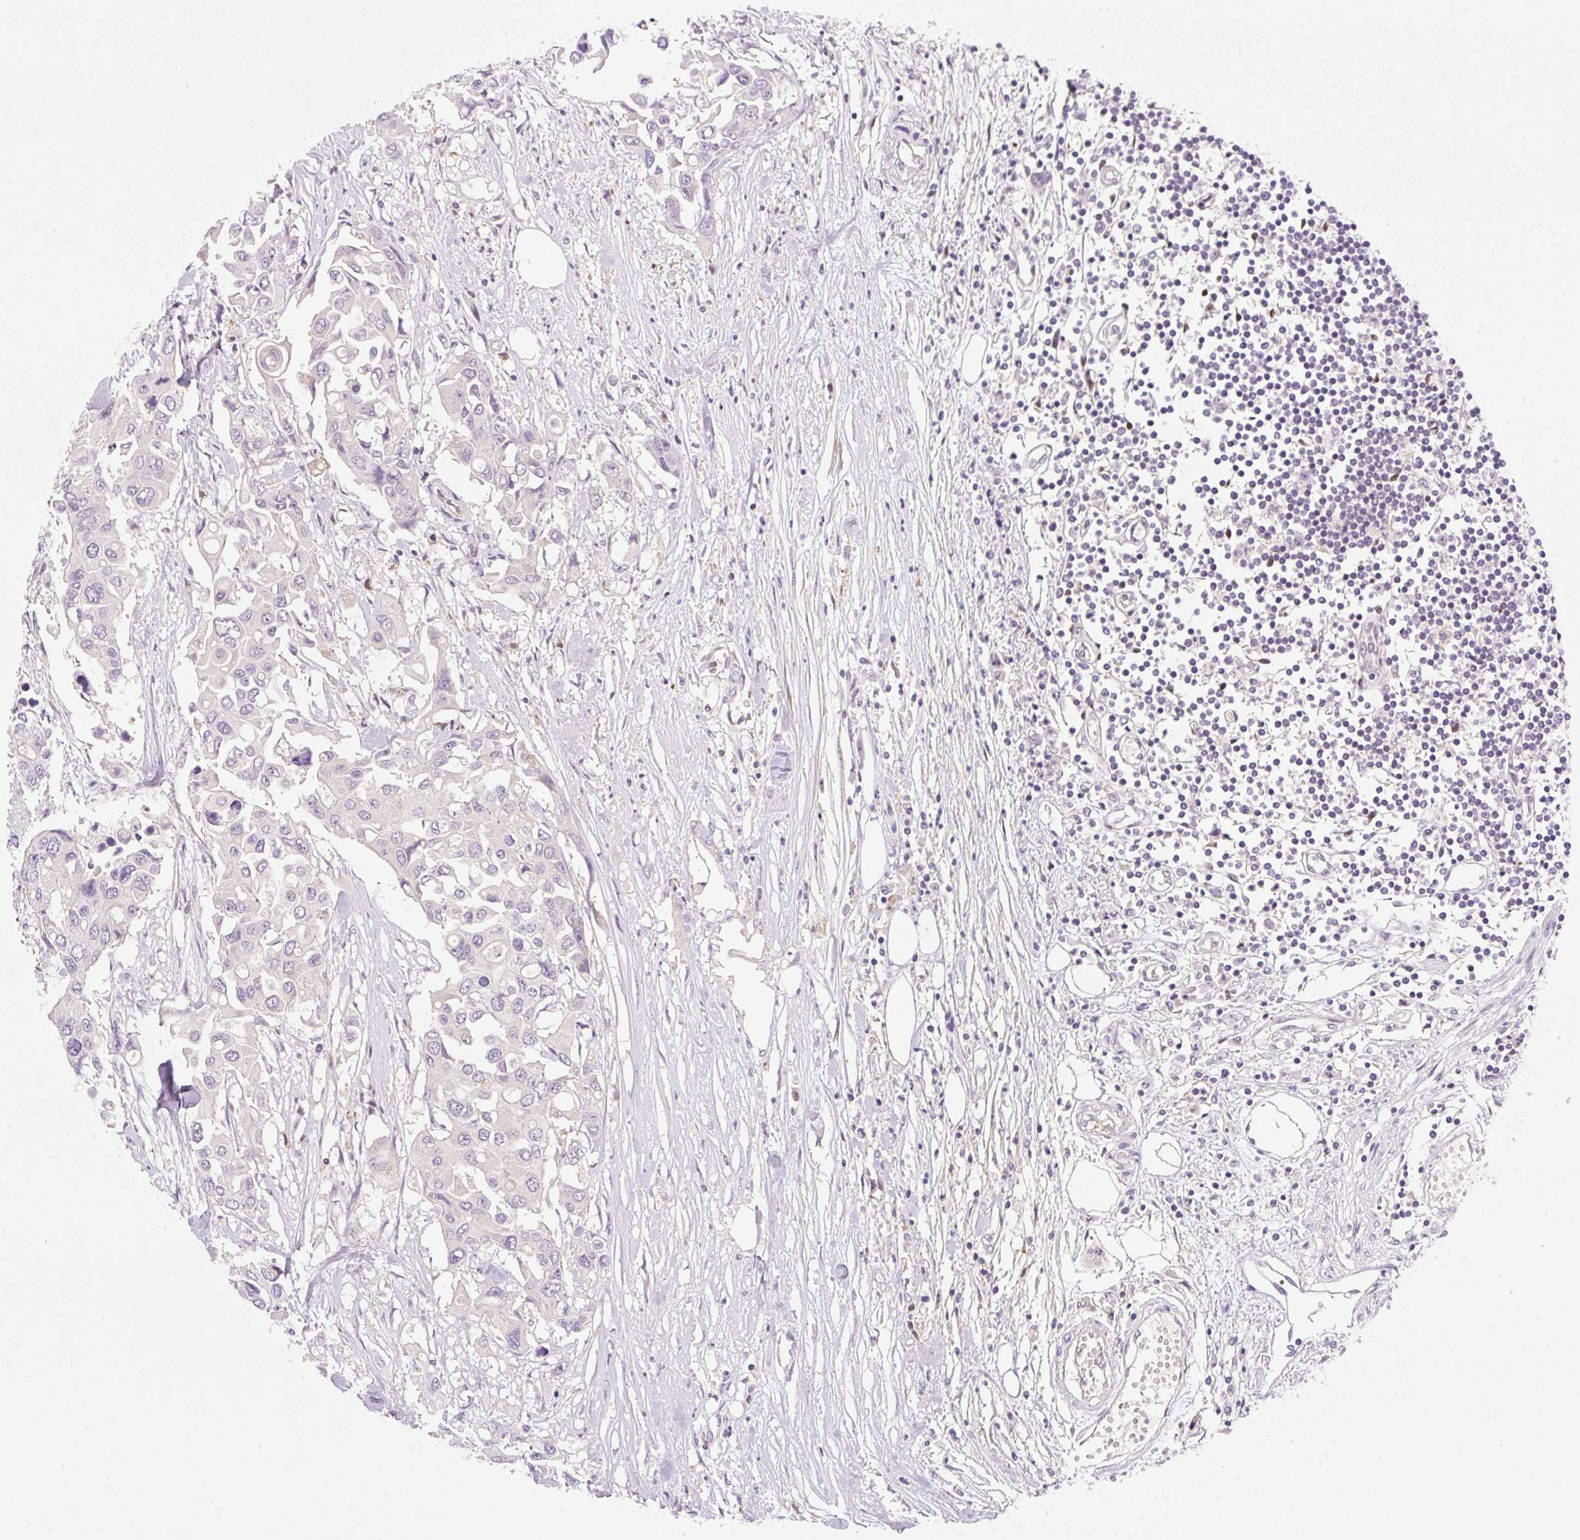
{"staining": {"intensity": "negative", "quantity": "none", "location": "none"}, "tissue": "colorectal cancer", "cell_type": "Tumor cells", "image_type": "cancer", "snomed": [{"axis": "morphology", "description": "Adenocarcinoma, NOS"}, {"axis": "topography", "description": "Colon"}], "caption": "This is a micrograph of IHC staining of colorectal adenocarcinoma, which shows no positivity in tumor cells. (DAB IHC visualized using brightfield microscopy, high magnification).", "gene": "OMA1", "patient": {"sex": "male", "age": 77}}